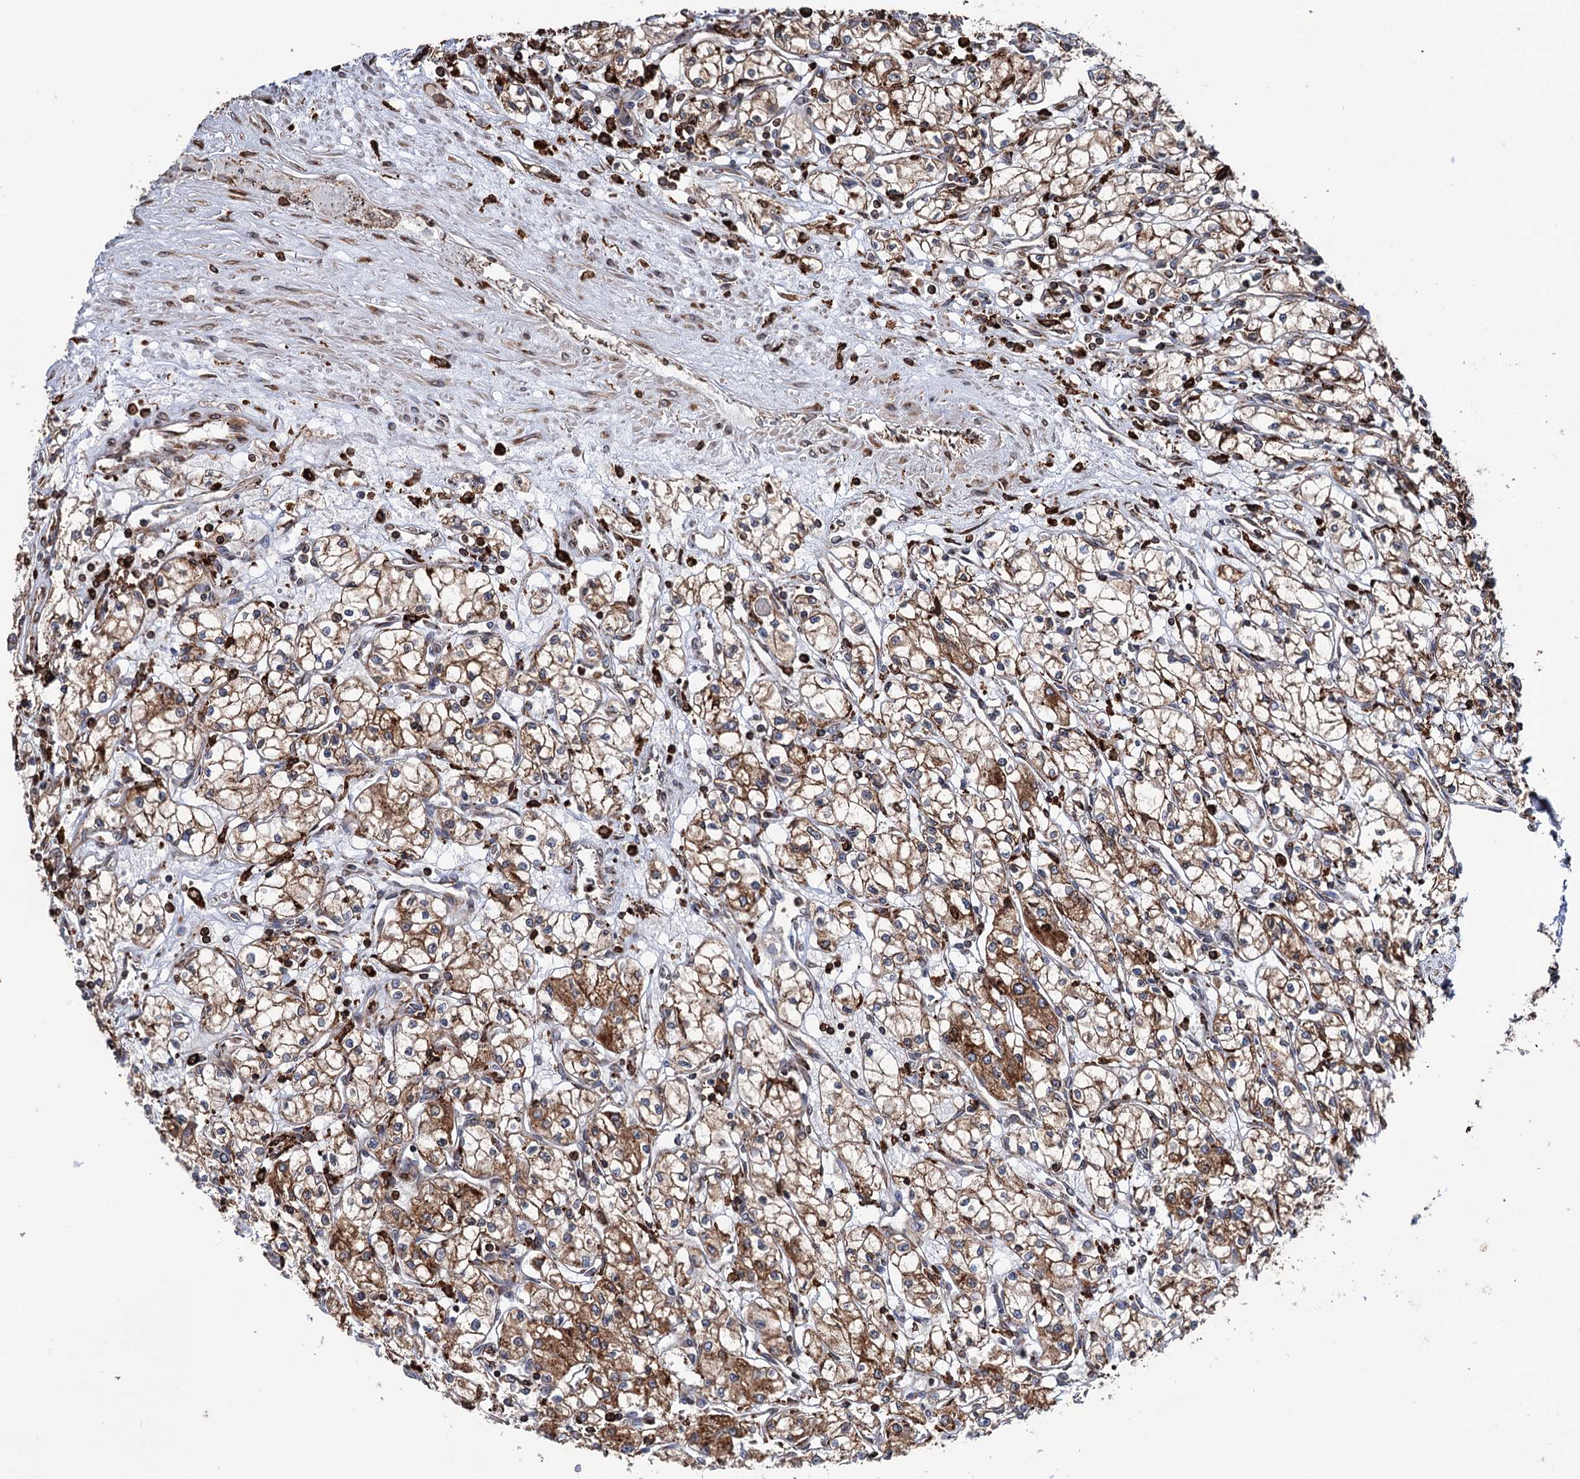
{"staining": {"intensity": "moderate", "quantity": ">75%", "location": "cytoplasmic/membranous"}, "tissue": "renal cancer", "cell_type": "Tumor cells", "image_type": "cancer", "snomed": [{"axis": "morphology", "description": "Adenocarcinoma, NOS"}, {"axis": "topography", "description": "Kidney"}], "caption": "IHC histopathology image of renal cancer (adenocarcinoma) stained for a protein (brown), which demonstrates medium levels of moderate cytoplasmic/membranous positivity in about >75% of tumor cells.", "gene": "ERP29", "patient": {"sex": "male", "age": 59}}